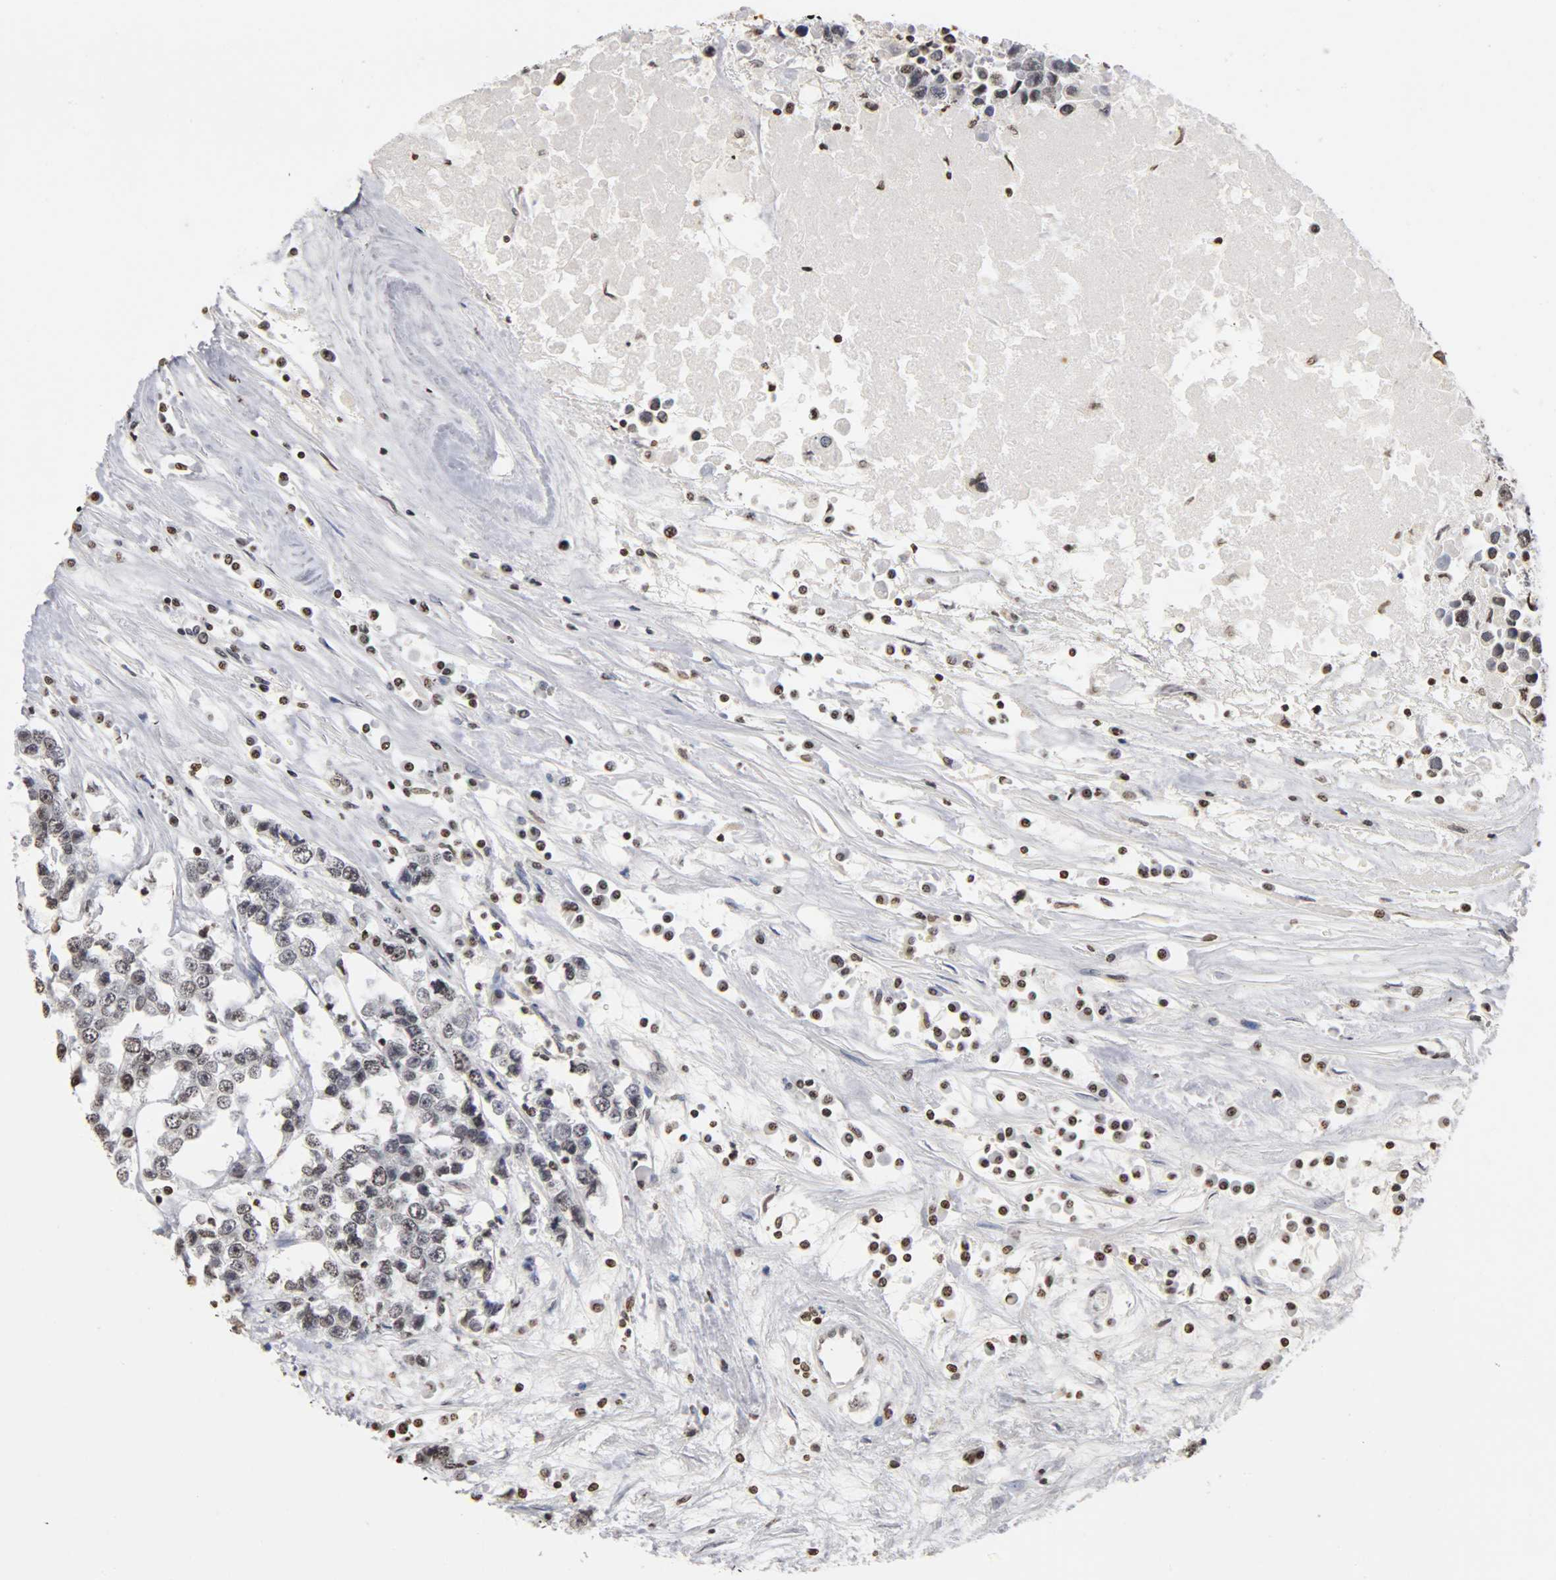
{"staining": {"intensity": "weak", "quantity": "<25%", "location": "nuclear"}, "tissue": "testis cancer", "cell_type": "Tumor cells", "image_type": "cancer", "snomed": [{"axis": "morphology", "description": "Seminoma, NOS"}, {"axis": "morphology", "description": "Carcinoma, Embryonal, NOS"}, {"axis": "topography", "description": "Testis"}], "caption": "This histopathology image is of seminoma (testis) stained with immunohistochemistry (IHC) to label a protein in brown with the nuclei are counter-stained blue. There is no staining in tumor cells.", "gene": "ERCC2", "patient": {"sex": "male", "age": 52}}